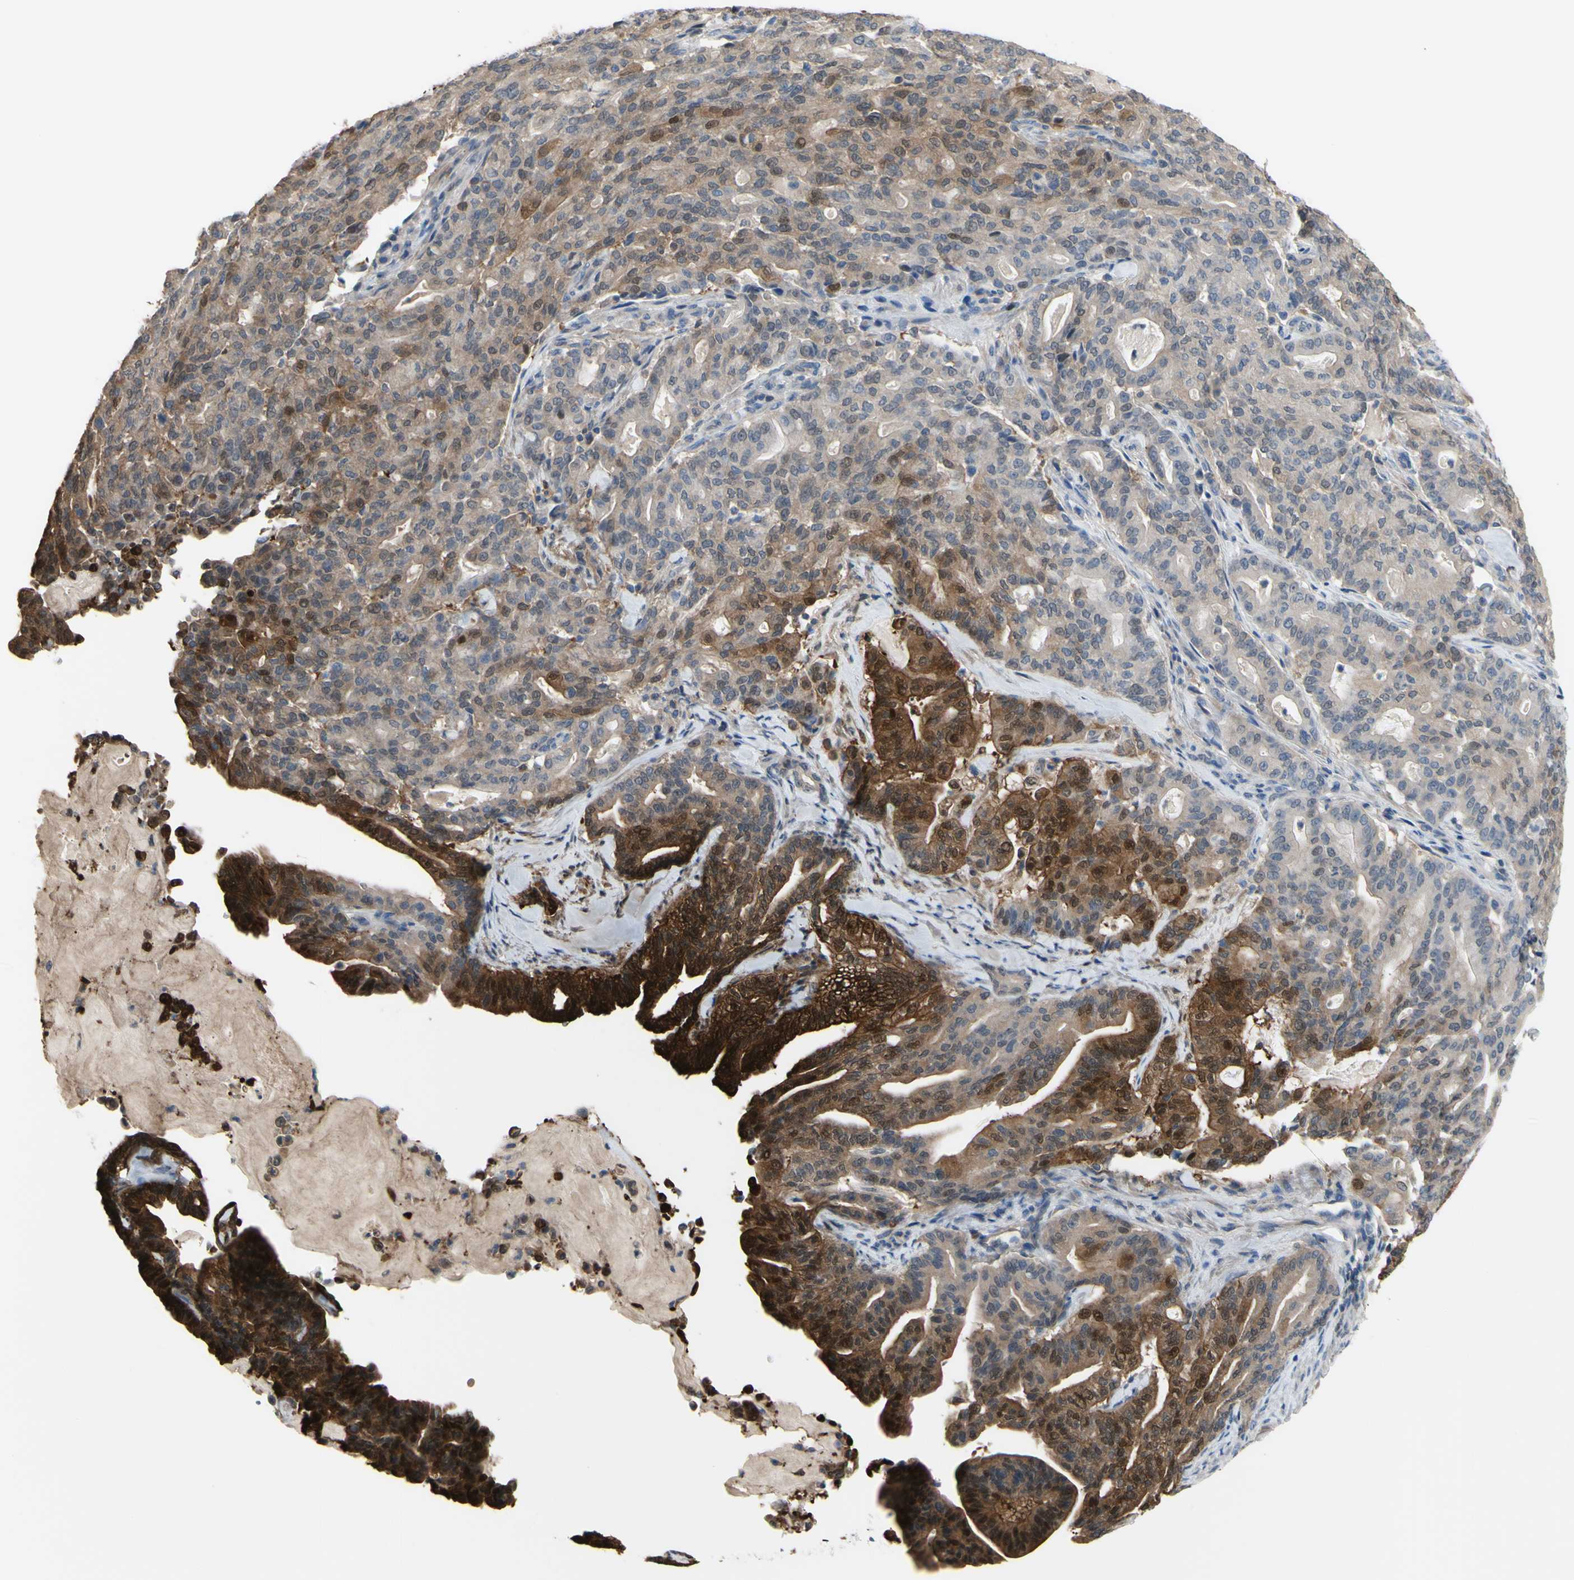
{"staining": {"intensity": "strong", "quantity": "25%-75%", "location": "cytoplasmic/membranous,nuclear"}, "tissue": "pancreatic cancer", "cell_type": "Tumor cells", "image_type": "cancer", "snomed": [{"axis": "morphology", "description": "Adenocarcinoma, NOS"}, {"axis": "topography", "description": "Pancreas"}], "caption": "Brown immunohistochemical staining in pancreatic adenocarcinoma shows strong cytoplasmic/membranous and nuclear expression in about 25%-75% of tumor cells.", "gene": "UPK3B", "patient": {"sex": "male", "age": 63}}